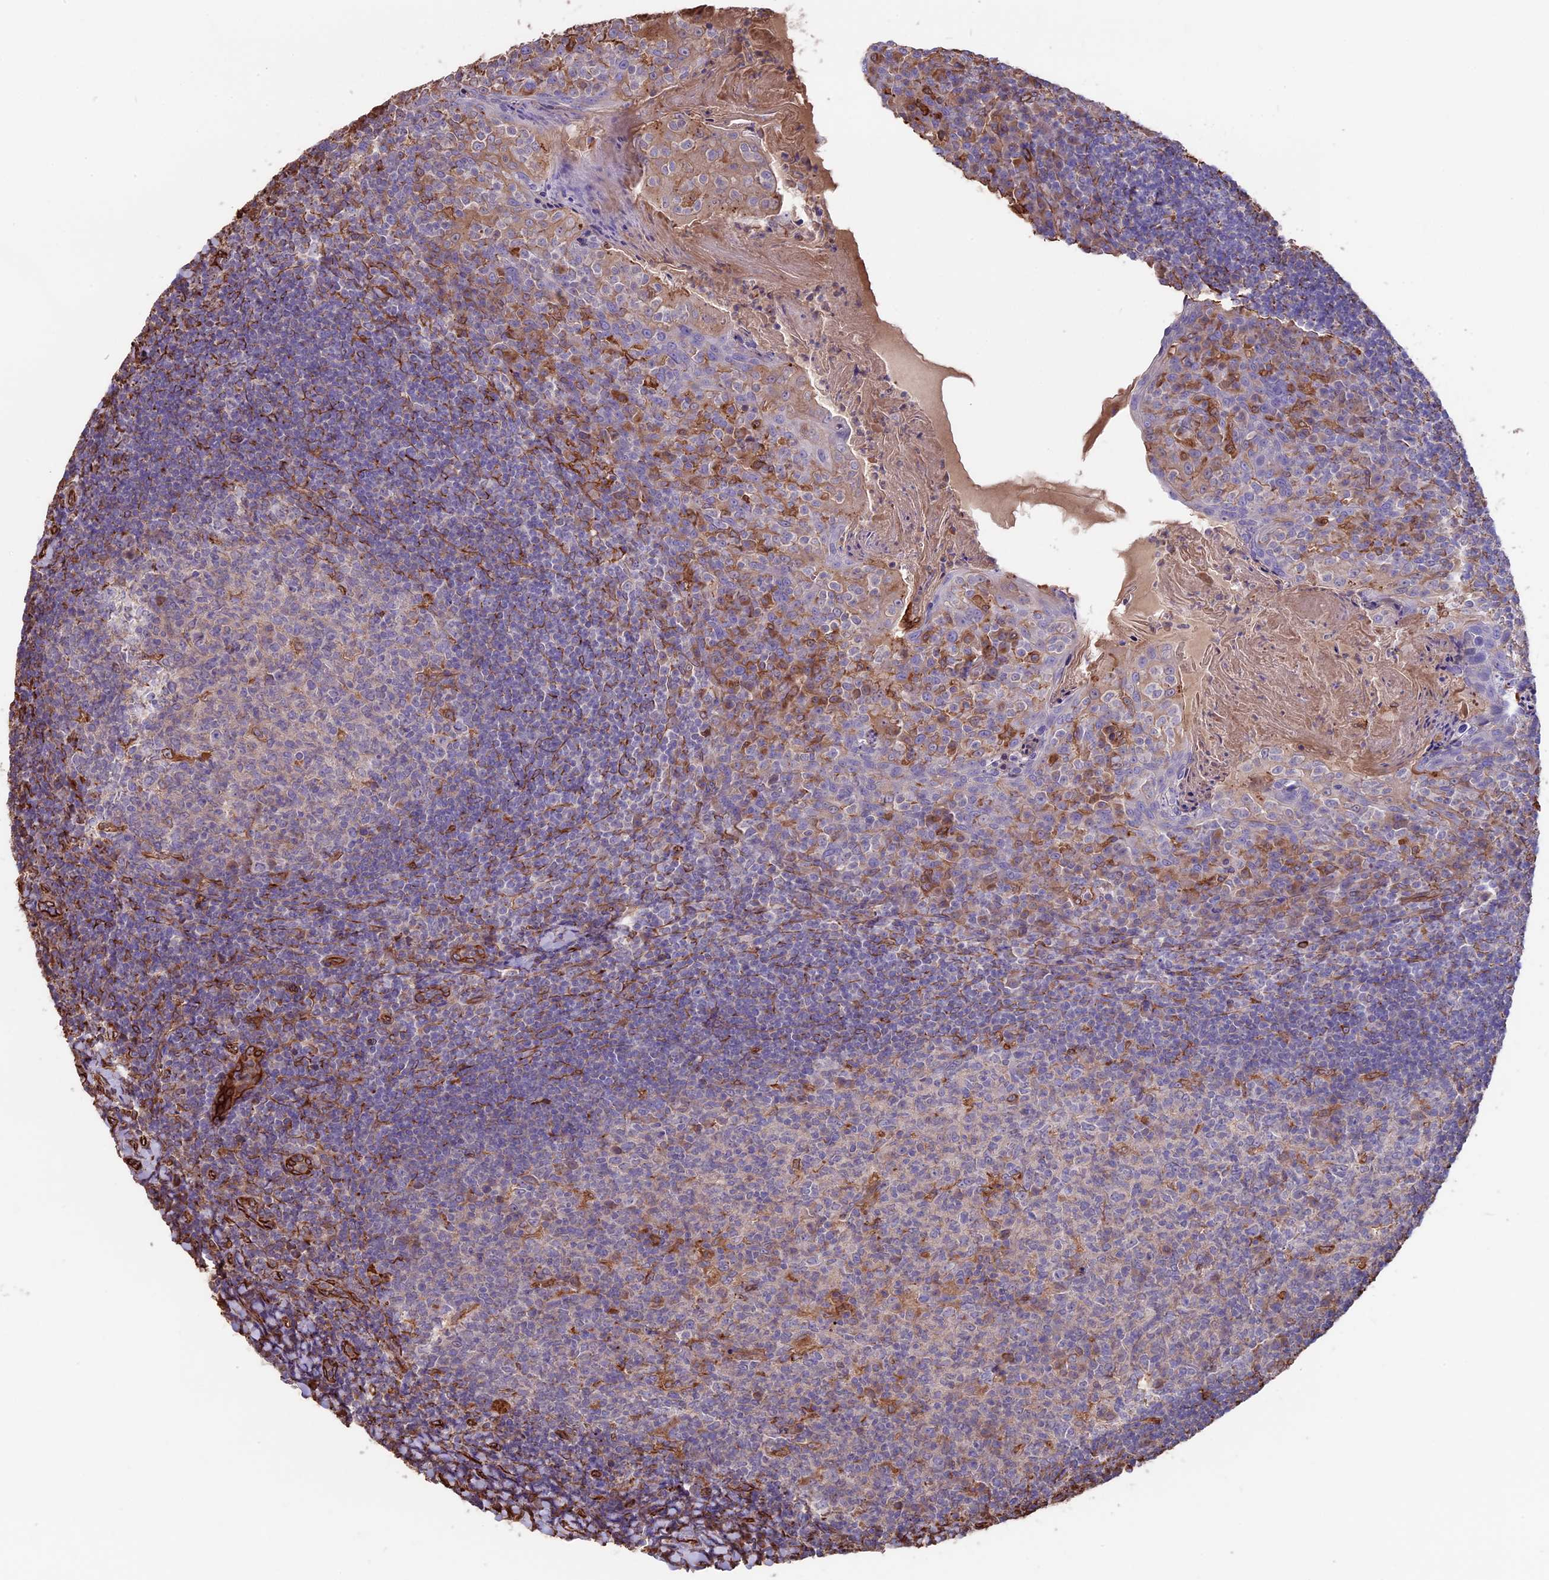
{"staining": {"intensity": "negative", "quantity": "none", "location": "none"}, "tissue": "tonsil", "cell_type": "Germinal center cells", "image_type": "normal", "snomed": [{"axis": "morphology", "description": "Normal tissue, NOS"}, {"axis": "topography", "description": "Tonsil"}], "caption": "DAB immunohistochemical staining of unremarkable human tonsil reveals no significant positivity in germinal center cells. (DAB (3,3'-diaminobenzidine) immunohistochemistry, high magnification).", "gene": "SEH1L", "patient": {"sex": "female", "age": 10}}